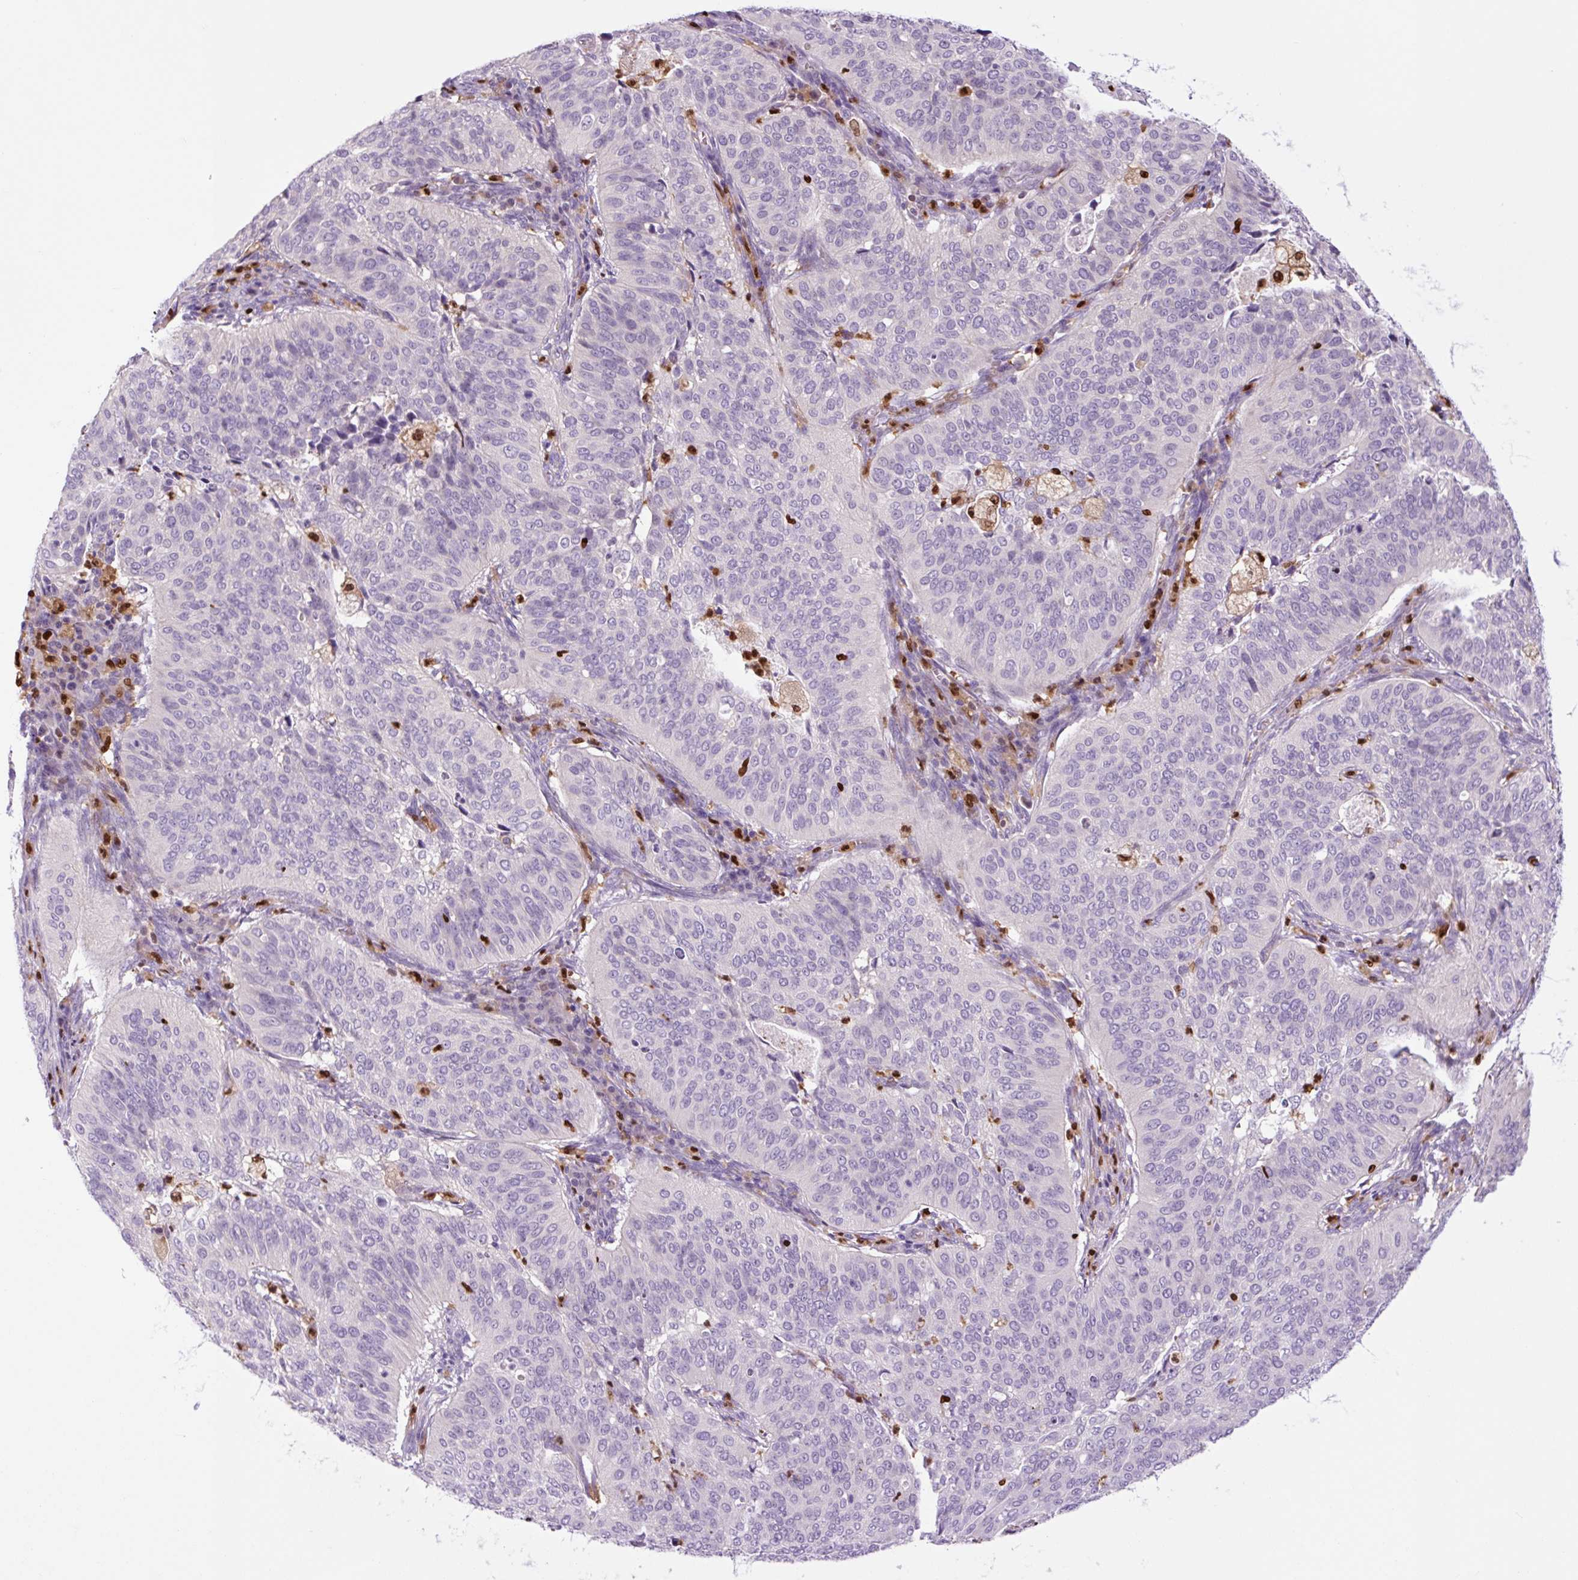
{"staining": {"intensity": "negative", "quantity": "none", "location": "none"}, "tissue": "cervical cancer", "cell_type": "Tumor cells", "image_type": "cancer", "snomed": [{"axis": "morphology", "description": "Normal tissue, NOS"}, {"axis": "morphology", "description": "Squamous cell carcinoma, NOS"}, {"axis": "topography", "description": "Cervix"}], "caption": "This is an immunohistochemistry (IHC) micrograph of human cervical cancer. There is no staining in tumor cells.", "gene": "SPI1", "patient": {"sex": "female", "age": 39}}